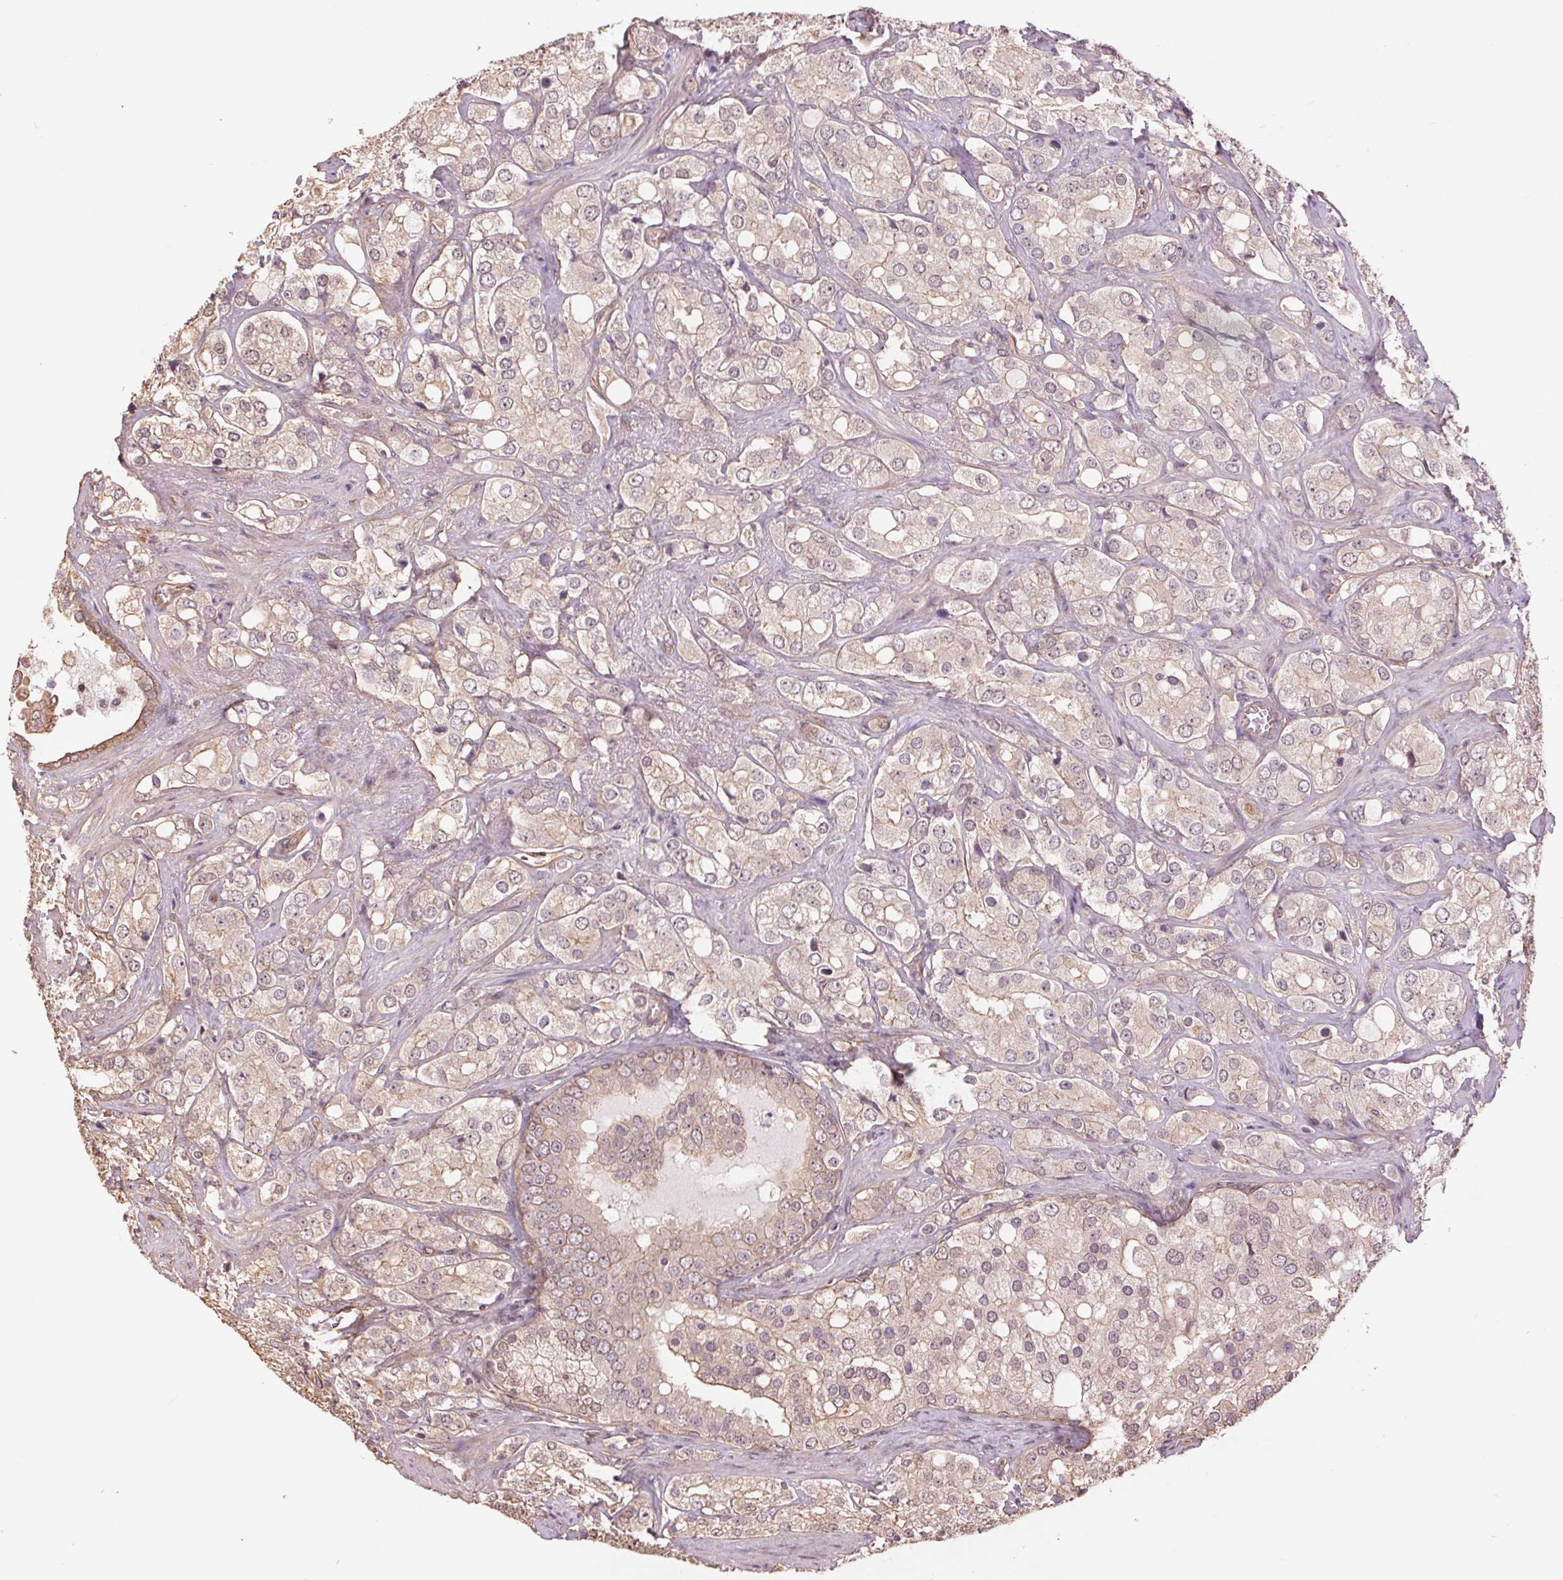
{"staining": {"intensity": "weak", "quantity": "25%-75%", "location": "cytoplasmic/membranous"}, "tissue": "prostate cancer", "cell_type": "Tumor cells", "image_type": "cancer", "snomed": [{"axis": "morphology", "description": "Adenocarcinoma, High grade"}, {"axis": "topography", "description": "Prostate"}], "caption": "Weak cytoplasmic/membranous positivity is appreciated in about 25%-75% of tumor cells in adenocarcinoma (high-grade) (prostate).", "gene": "PALM", "patient": {"sex": "male", "age": 67}}